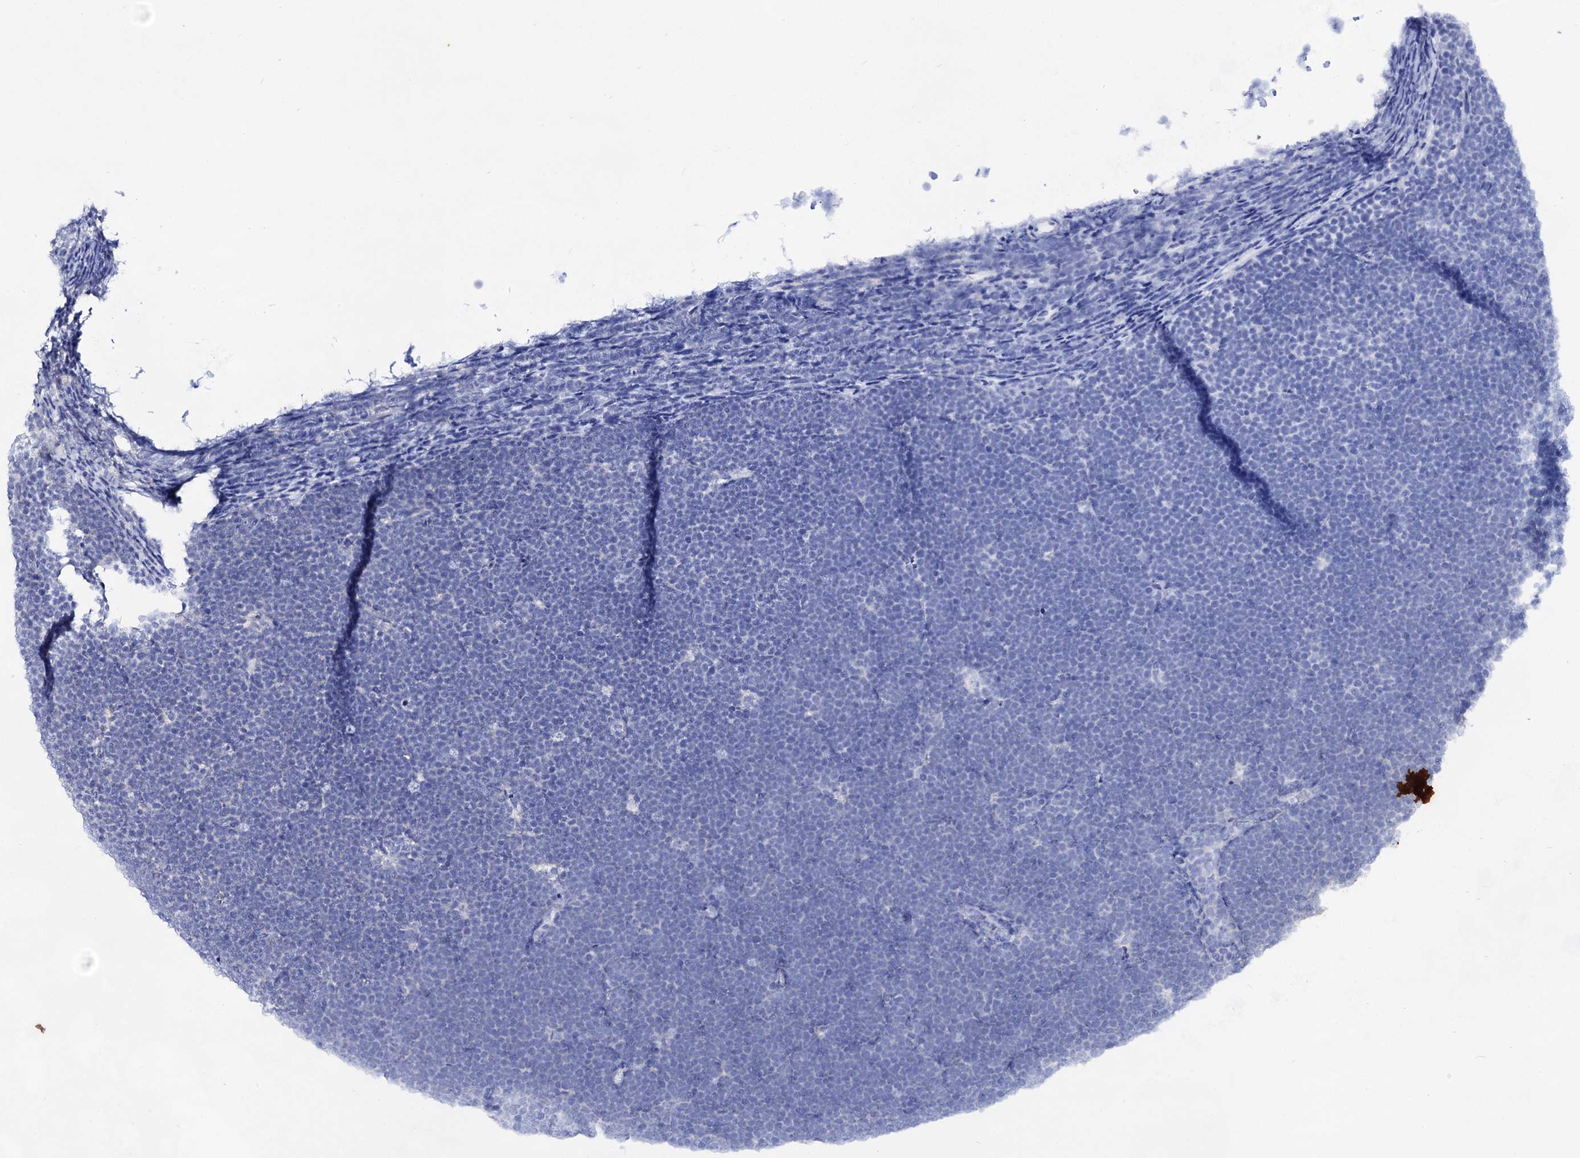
{"staining": {"intensity": "negative", "quantity": "none", "location": "none"}, "tissue": "lymphoma", "cell_type": "Tumor cells", "image_type": "cancer", "snomed": [{"axis": "morphology", "description": "Malignant lymphoma, non-Hodgkin's type, High grade"}, {"axis": "topography", "description": "Lymph node"}], "caption": "An image of human lymphoma is negative for staining in tumor cells.", "gene": "PLIN1", "patient": {"sex": "male", "age": 13}}